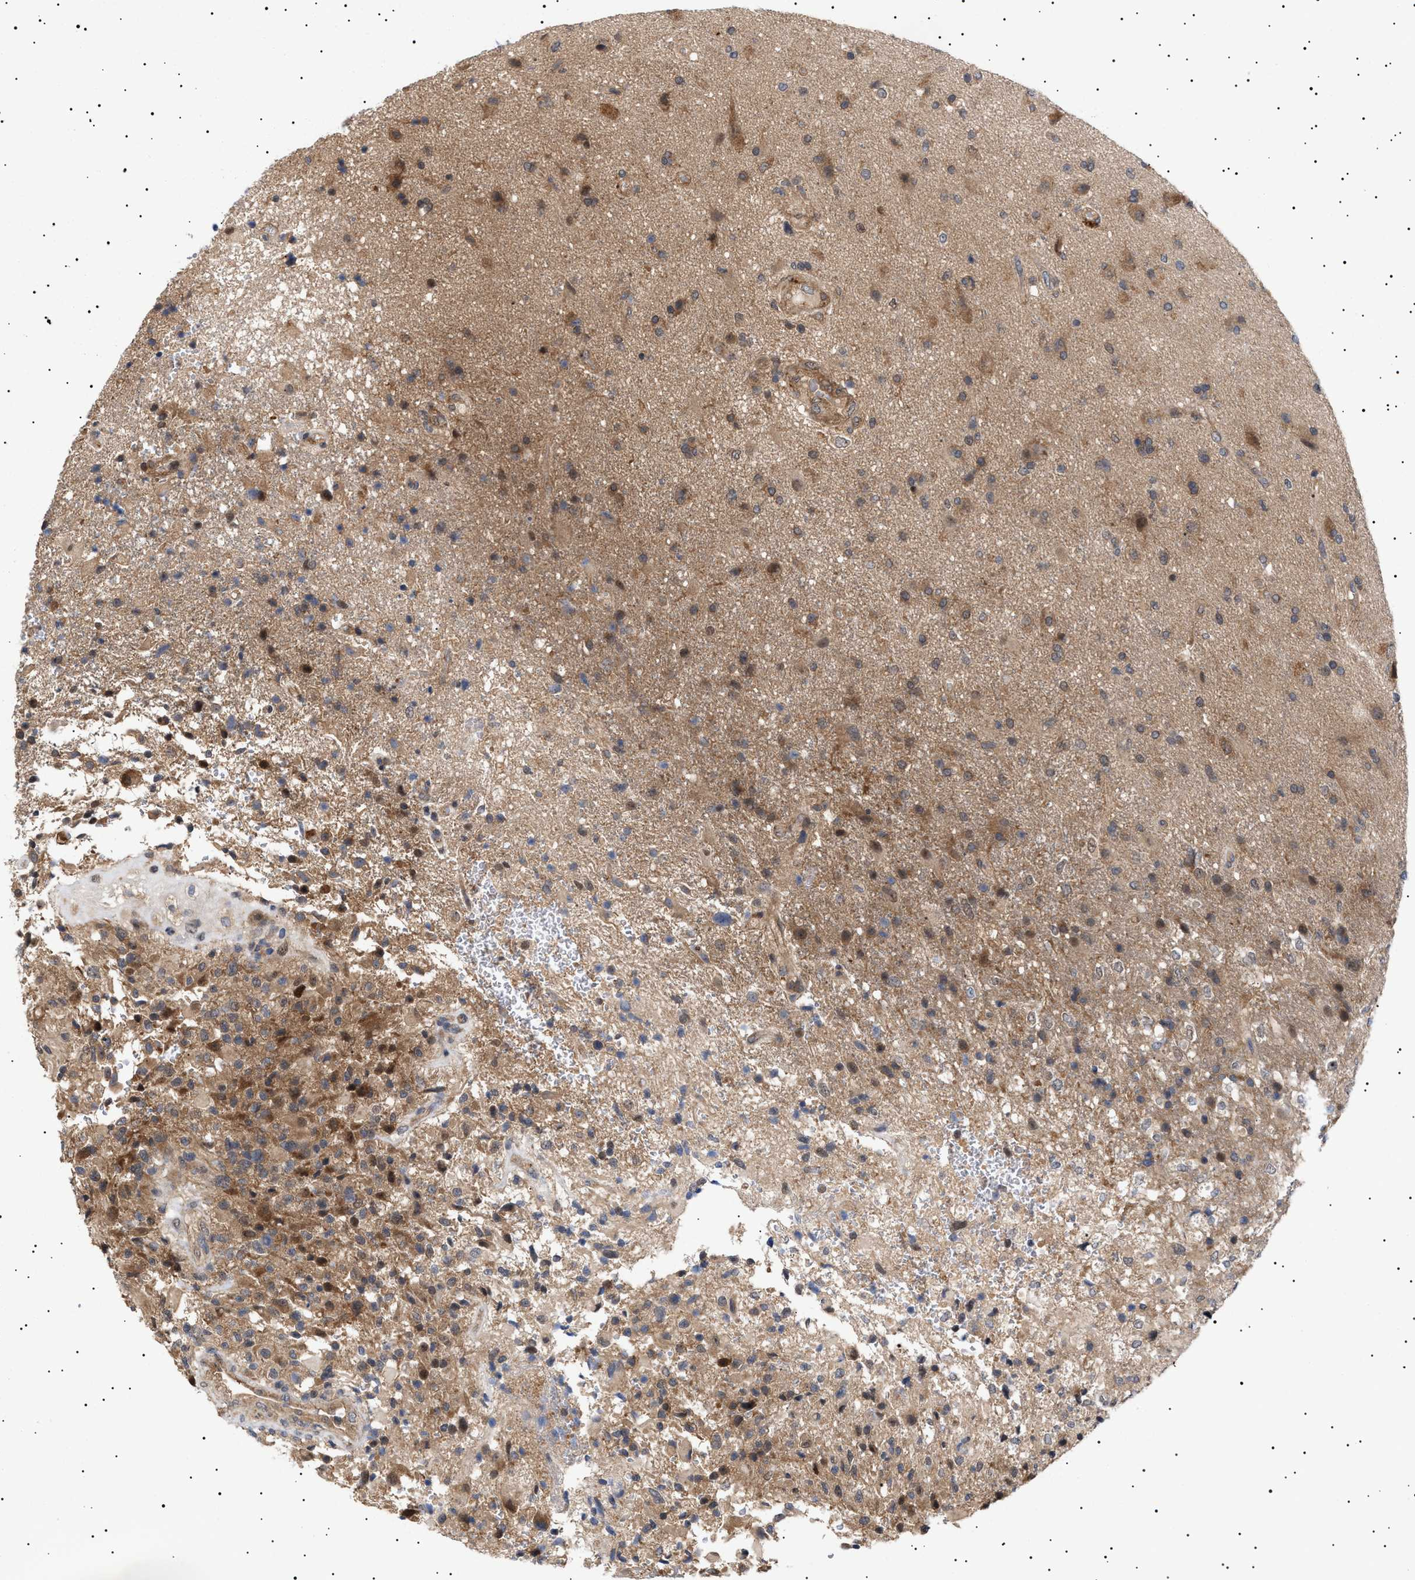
{"staining": {"intensity": "moderate", "quantity": "25%-75%", "location": "cytoplasmic/membranous"}, "tissue": "glioma", "cell_type": "Tumor cells", "image_type": "cancer", "snomed": [{"axis": "morphology", "description": "Glioma, malignant, High grade"}, {"axis": "topography", "description": "Brain"}], "caption": "This micrograph demonstrates glioma stained with immunohistochemistry (IHC) to label a protein in brown. The cytoplasmic/membranous of tumor cells show moderate positivity for the protein. Nuclei are counter-stained blue.", "gene": "NPLOC4", "patient": {"sex": "male", "age": 72}}